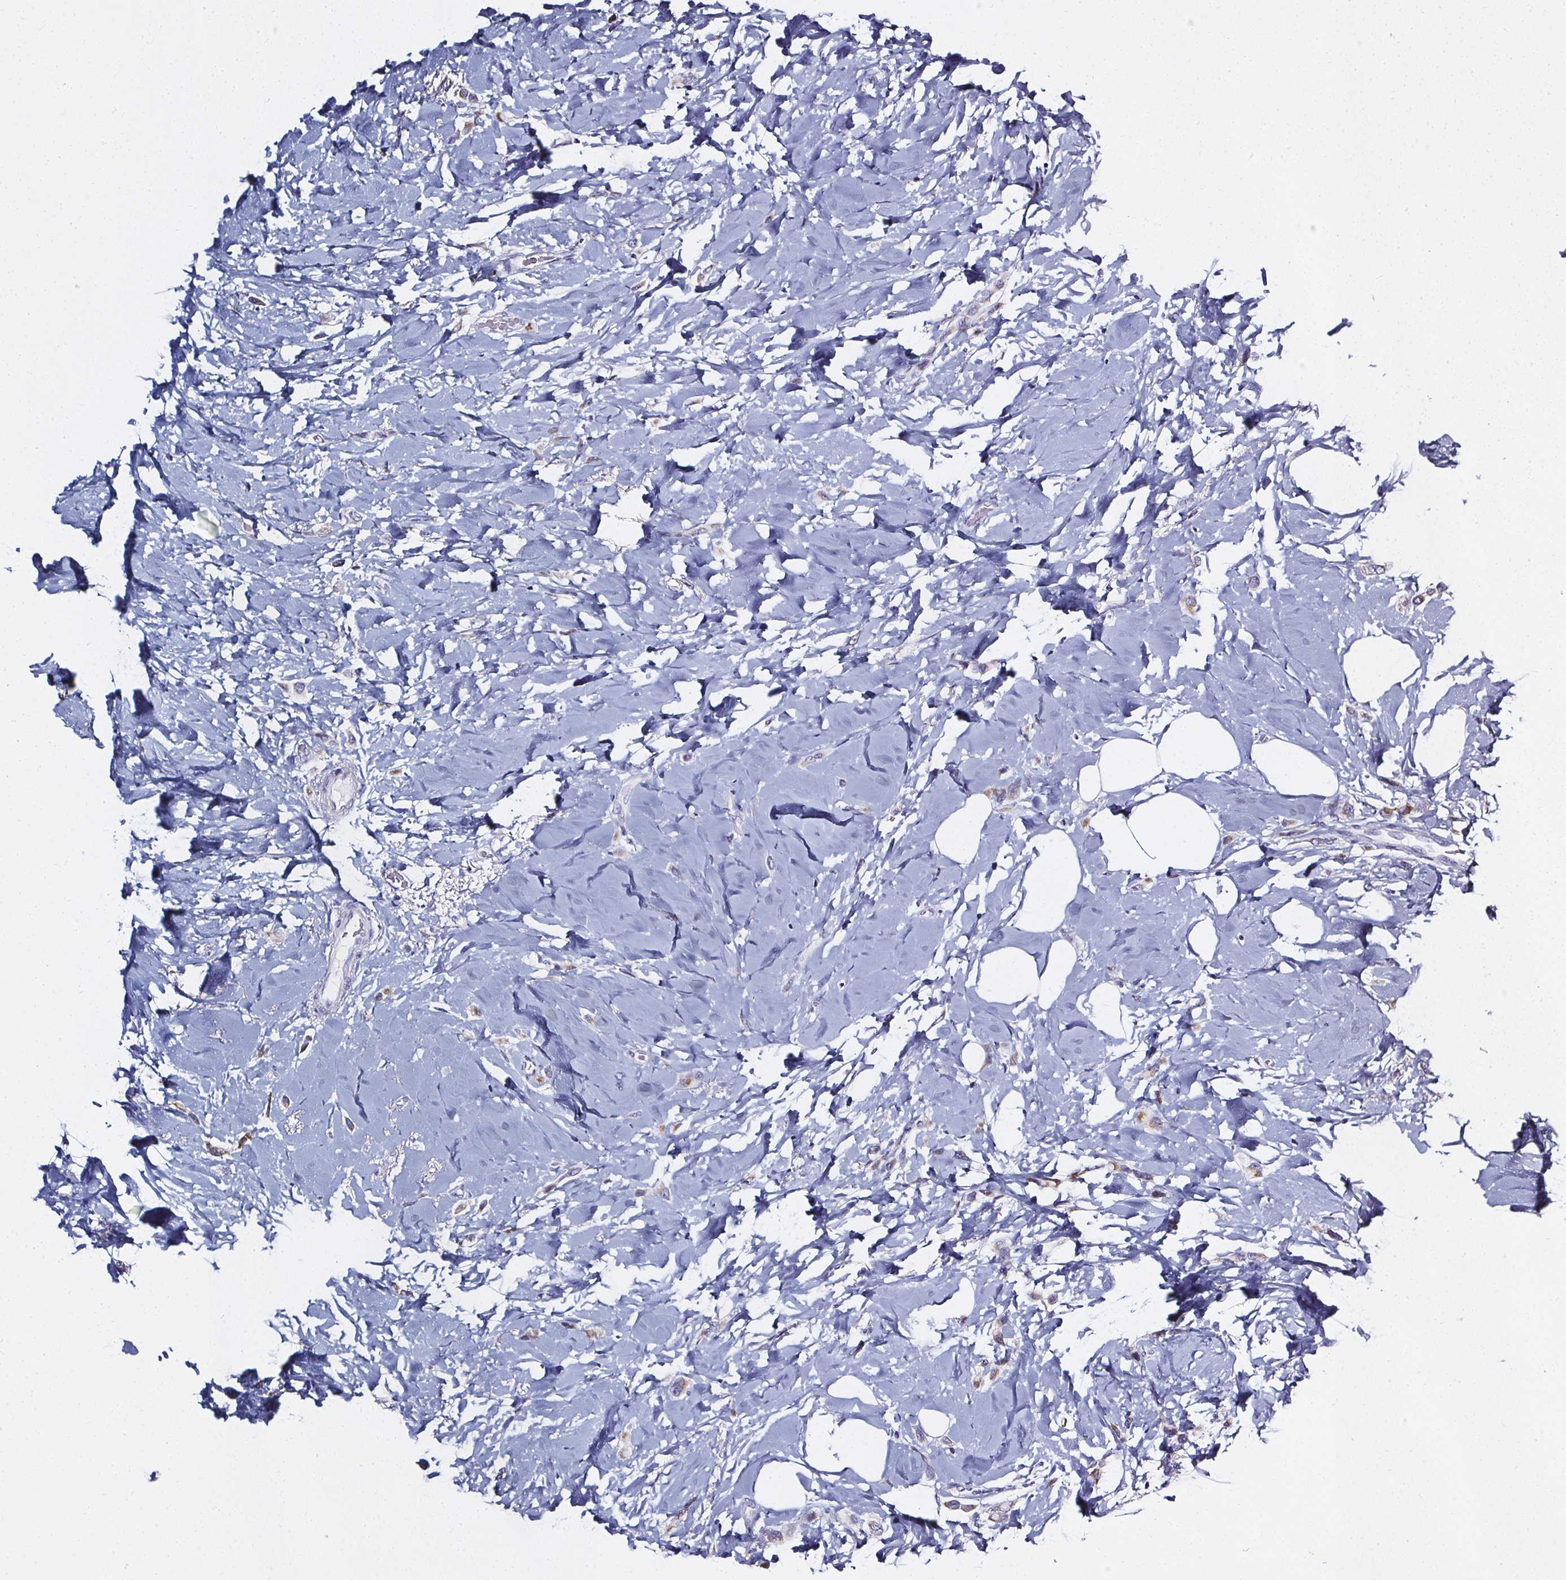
{"staining": {"intensity": "weak", "quantity": "<25%", "location": "cytoplasmic/membranous"}, "tissue": "breast cancer", "cell_type": "Tumor cells", "image_type": "cancer", "snomed": [{"axis": "morphology", "description": "Lobular carcinoma"}, {"axis": "topography", "description": "Breast"}], "caption": "A histopathology image of breast cancer stained for a protein exhibits no brown staining in tumor cells. Nuclei are stained in blue.", "gene": "ELAVL2", "patient": {"sex": "female", "age": 66}}